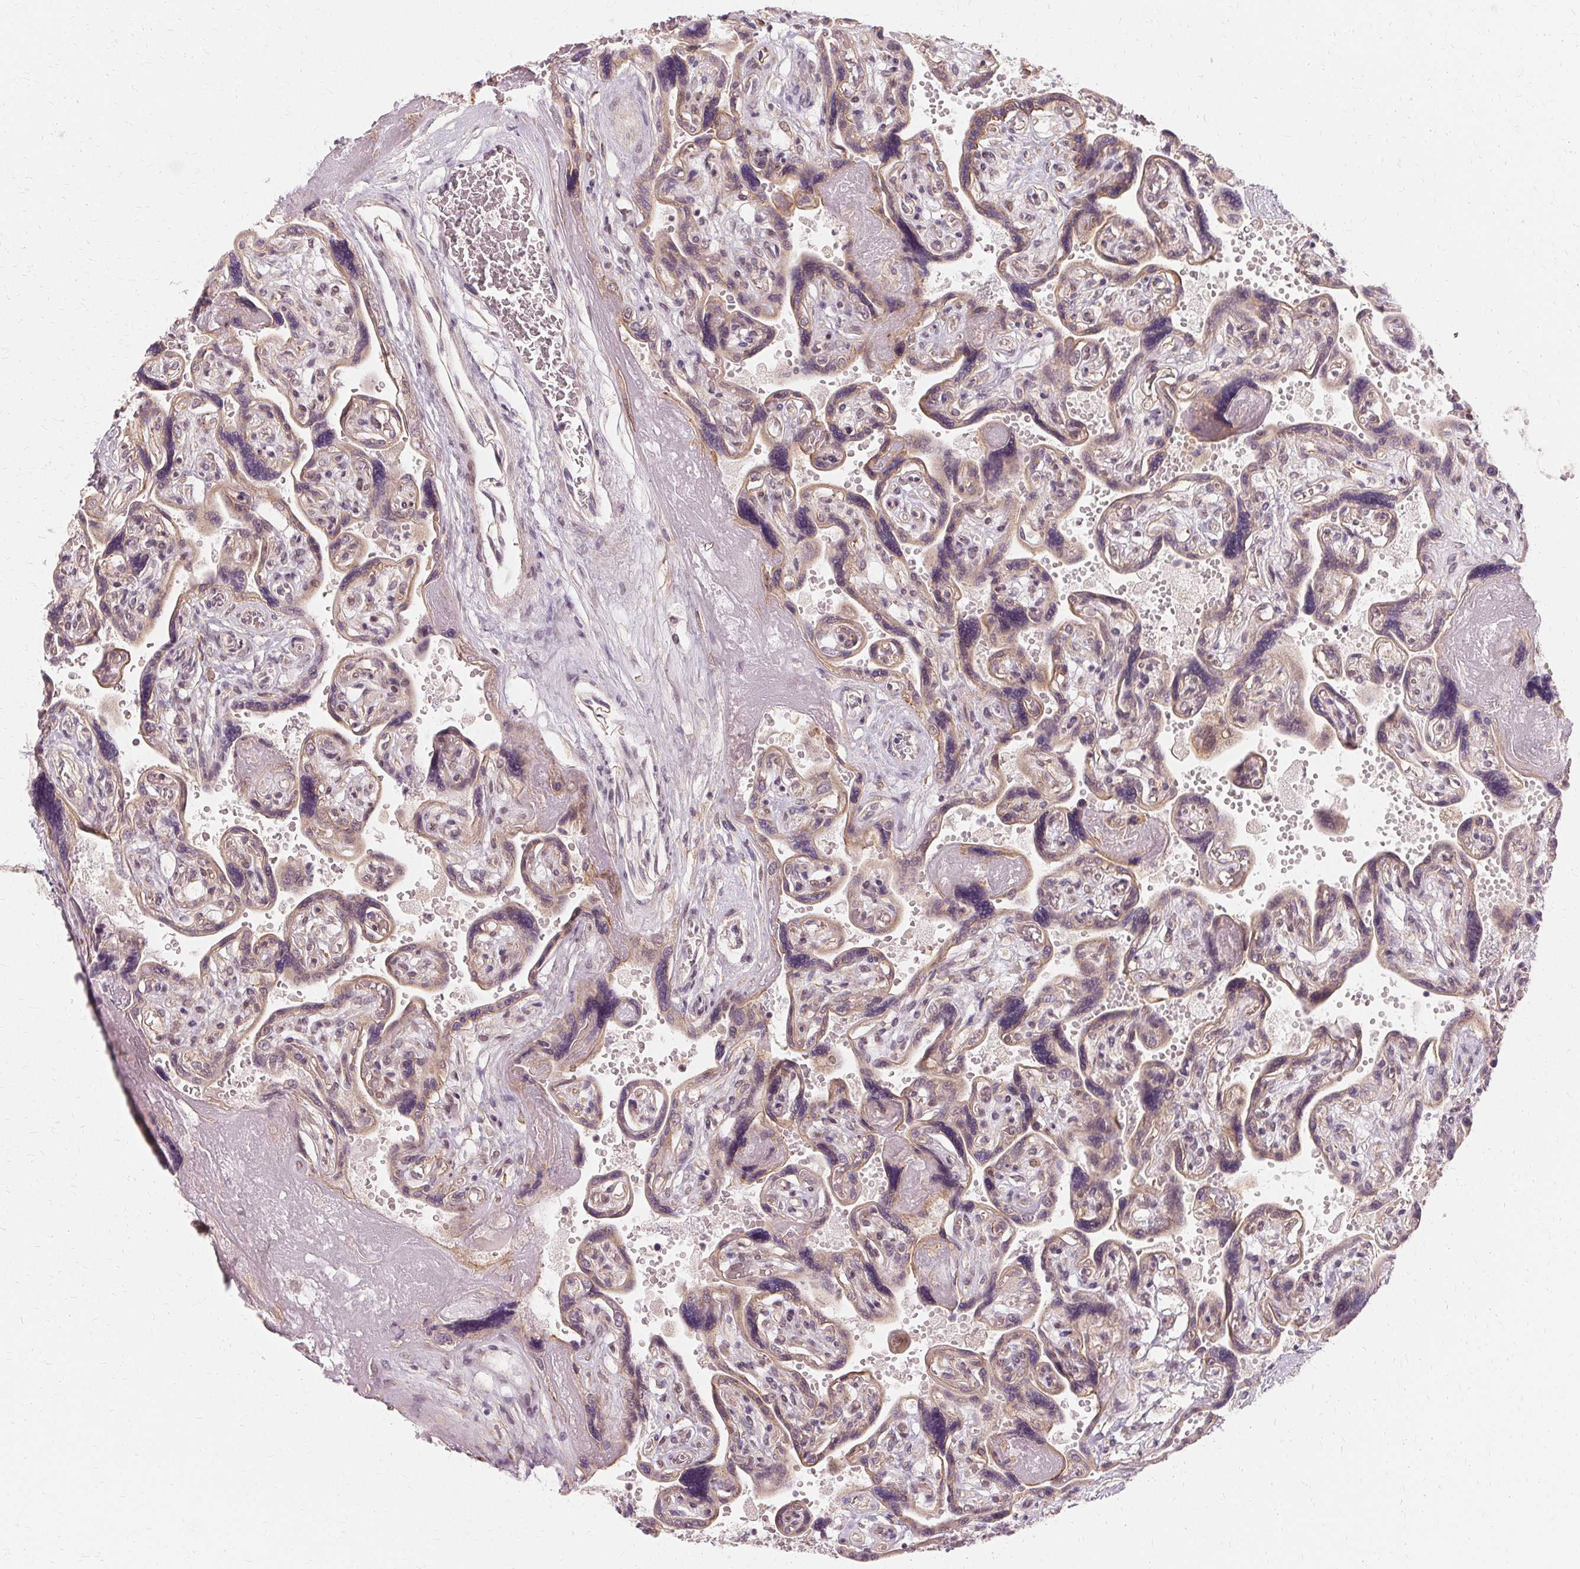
{"staining": {"intensity": "weak", "quantity": ">75%", "location": "cytoplasmic/membranous,nuclear"}, "tissue": "placenta", "cell_type": "Decidual cells", "image_type": "normal", "snomed": [{"axis": "morphology", "description": "Normal tissue, NOS"}, {"axis": "topography", "description": "Placenta"}], "caption": "Immunohistochemical staining of benign human placenta shows >75% levels of weak cytoplasmic/membranous,nuclear protein expression in approximately >75% of decidual cells.", "gene": "USP8", "patient": {"sex": "female", "age": 32}}